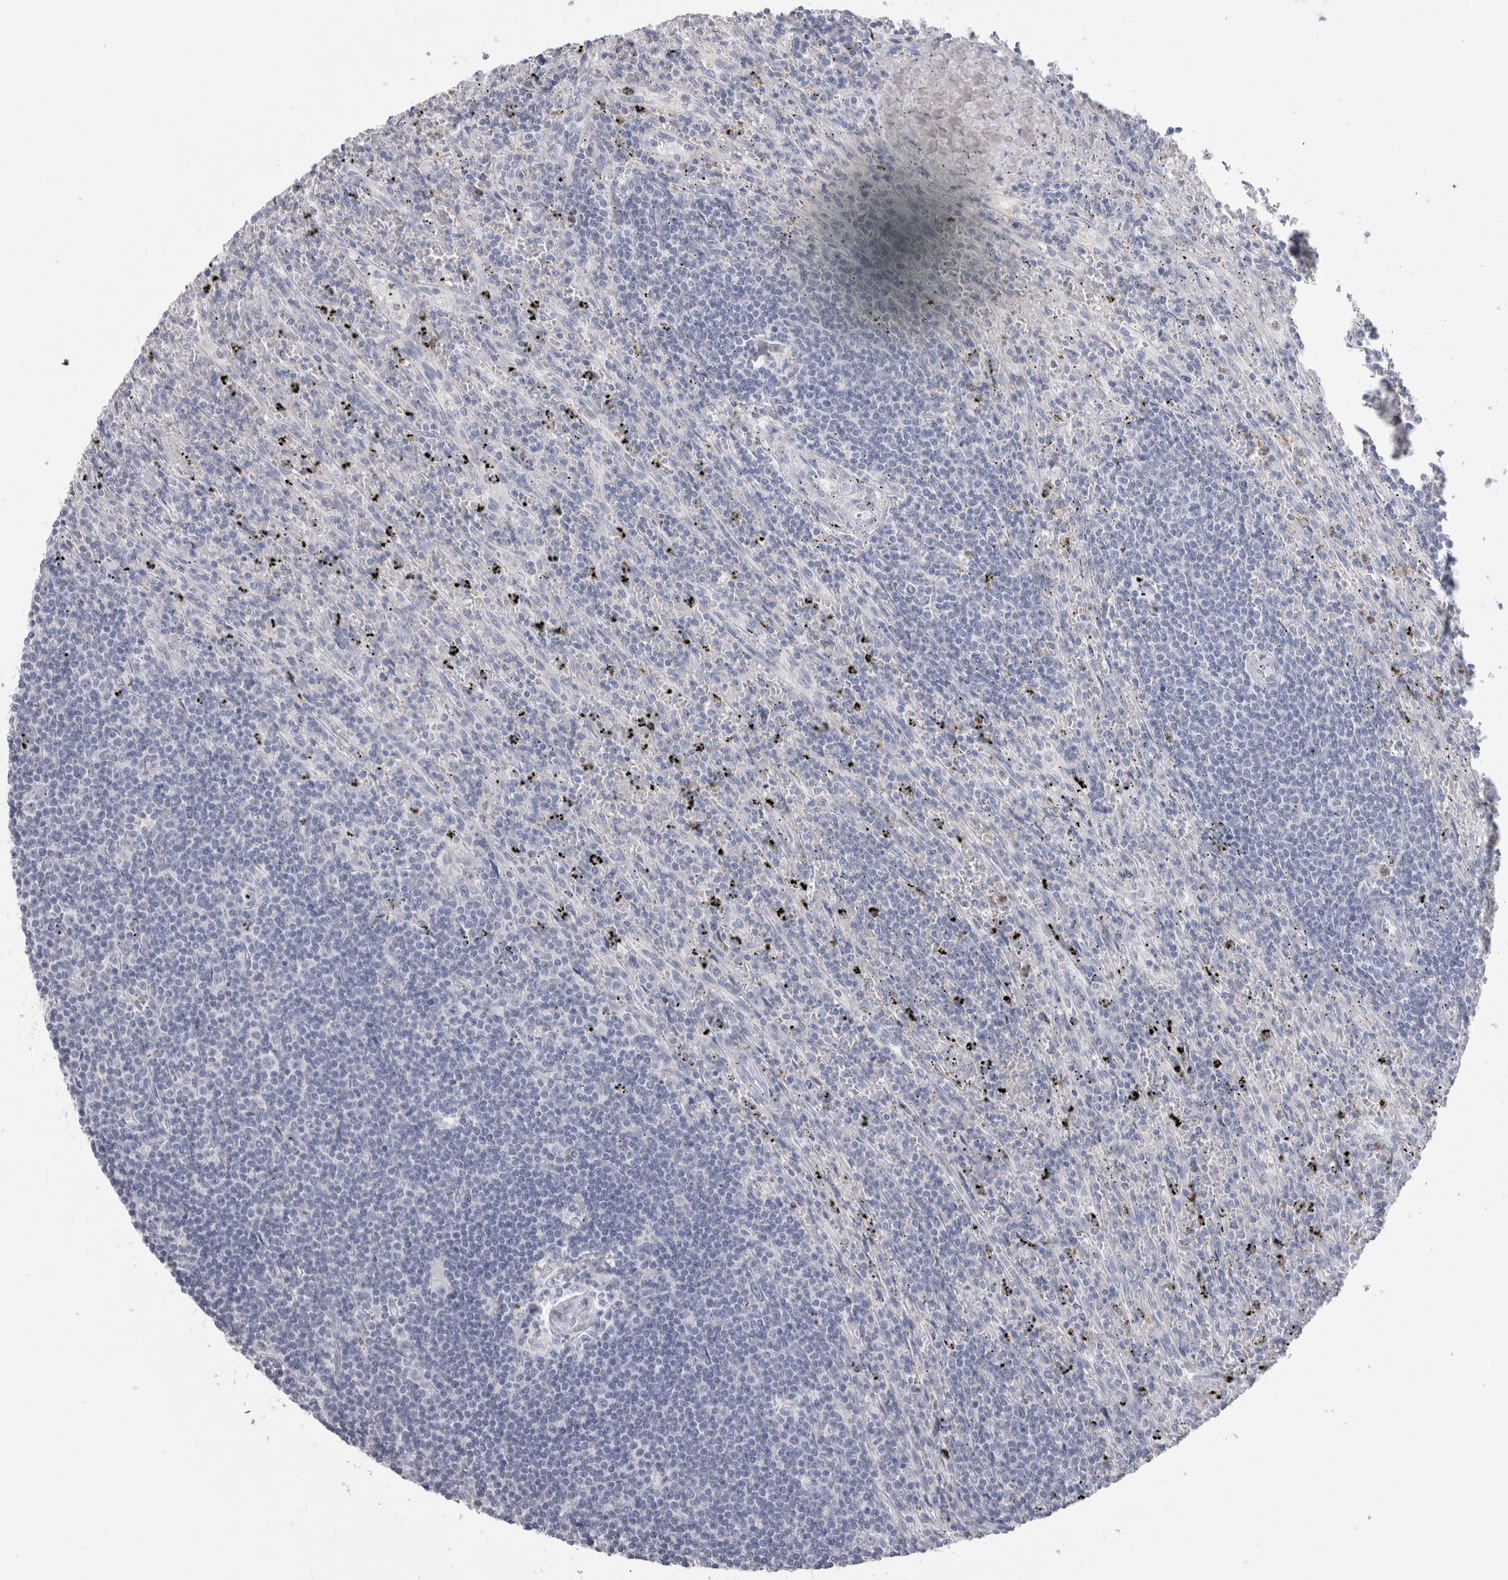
{"staining": {"intensity": "negative", "quantity": "none", "location": "none"}, "tissue": "lymphoma", "cell_type": "Tumor cells", "image_type": "cancer", "snomed": [{"axis": "morphology", "description": "Malignant lymphoma, non-Hodgkin's type, Low grade"}, {"axis": "topography", "description": "Spleen"}], "caption": "Immunohistochemistry micrograph of lymphoma stained for a protein (brown), which demonstrates no positivity in tumor cells. (Stains: DAB (3,3'-diaminobenzidine) immunohistochemistry with hematoxylin counter stain, Microscopy: brightfield microscopy at high magnification).", "gene": "MSMB", "patient": {"sex": "male", "age": 76}}